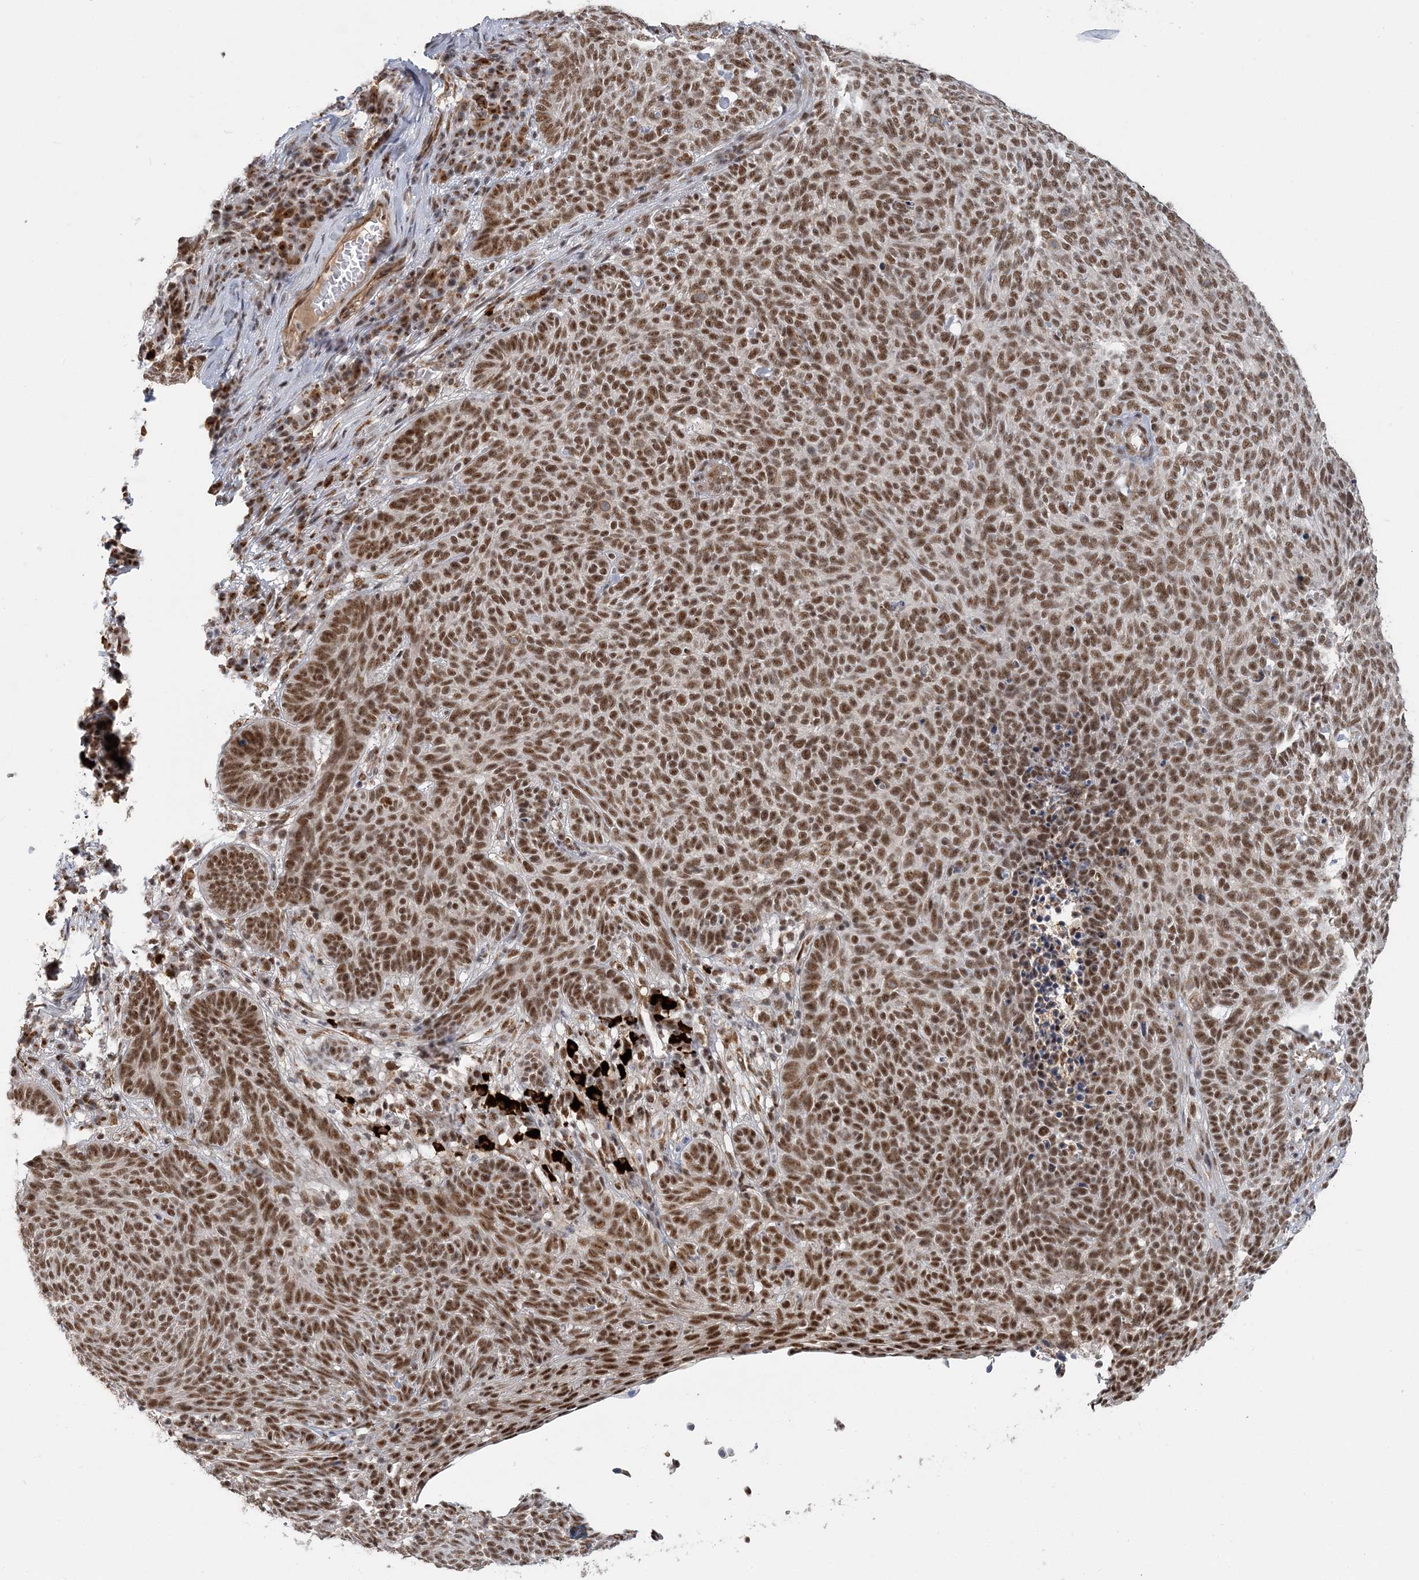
{"staining": {"intensity": "moderate", "quantity": ">75%", "location": "nuclear"}, "tissue": "skin cancer", "cell_type": "Tumor cells", "image_type": "cancer", "snomed": [{"axis": "morphology", "description": "Squamous cell carcinoma, NOS"}, {"axis": "topography", "description": "Skin"}], "caption": "A brown stain labels moderate nuclear positivity of a protein in squamous cell carcinoma (skin) tumor cells.", "gene": "PLRG1", "patient": {"sex": "female", "age": 90}}